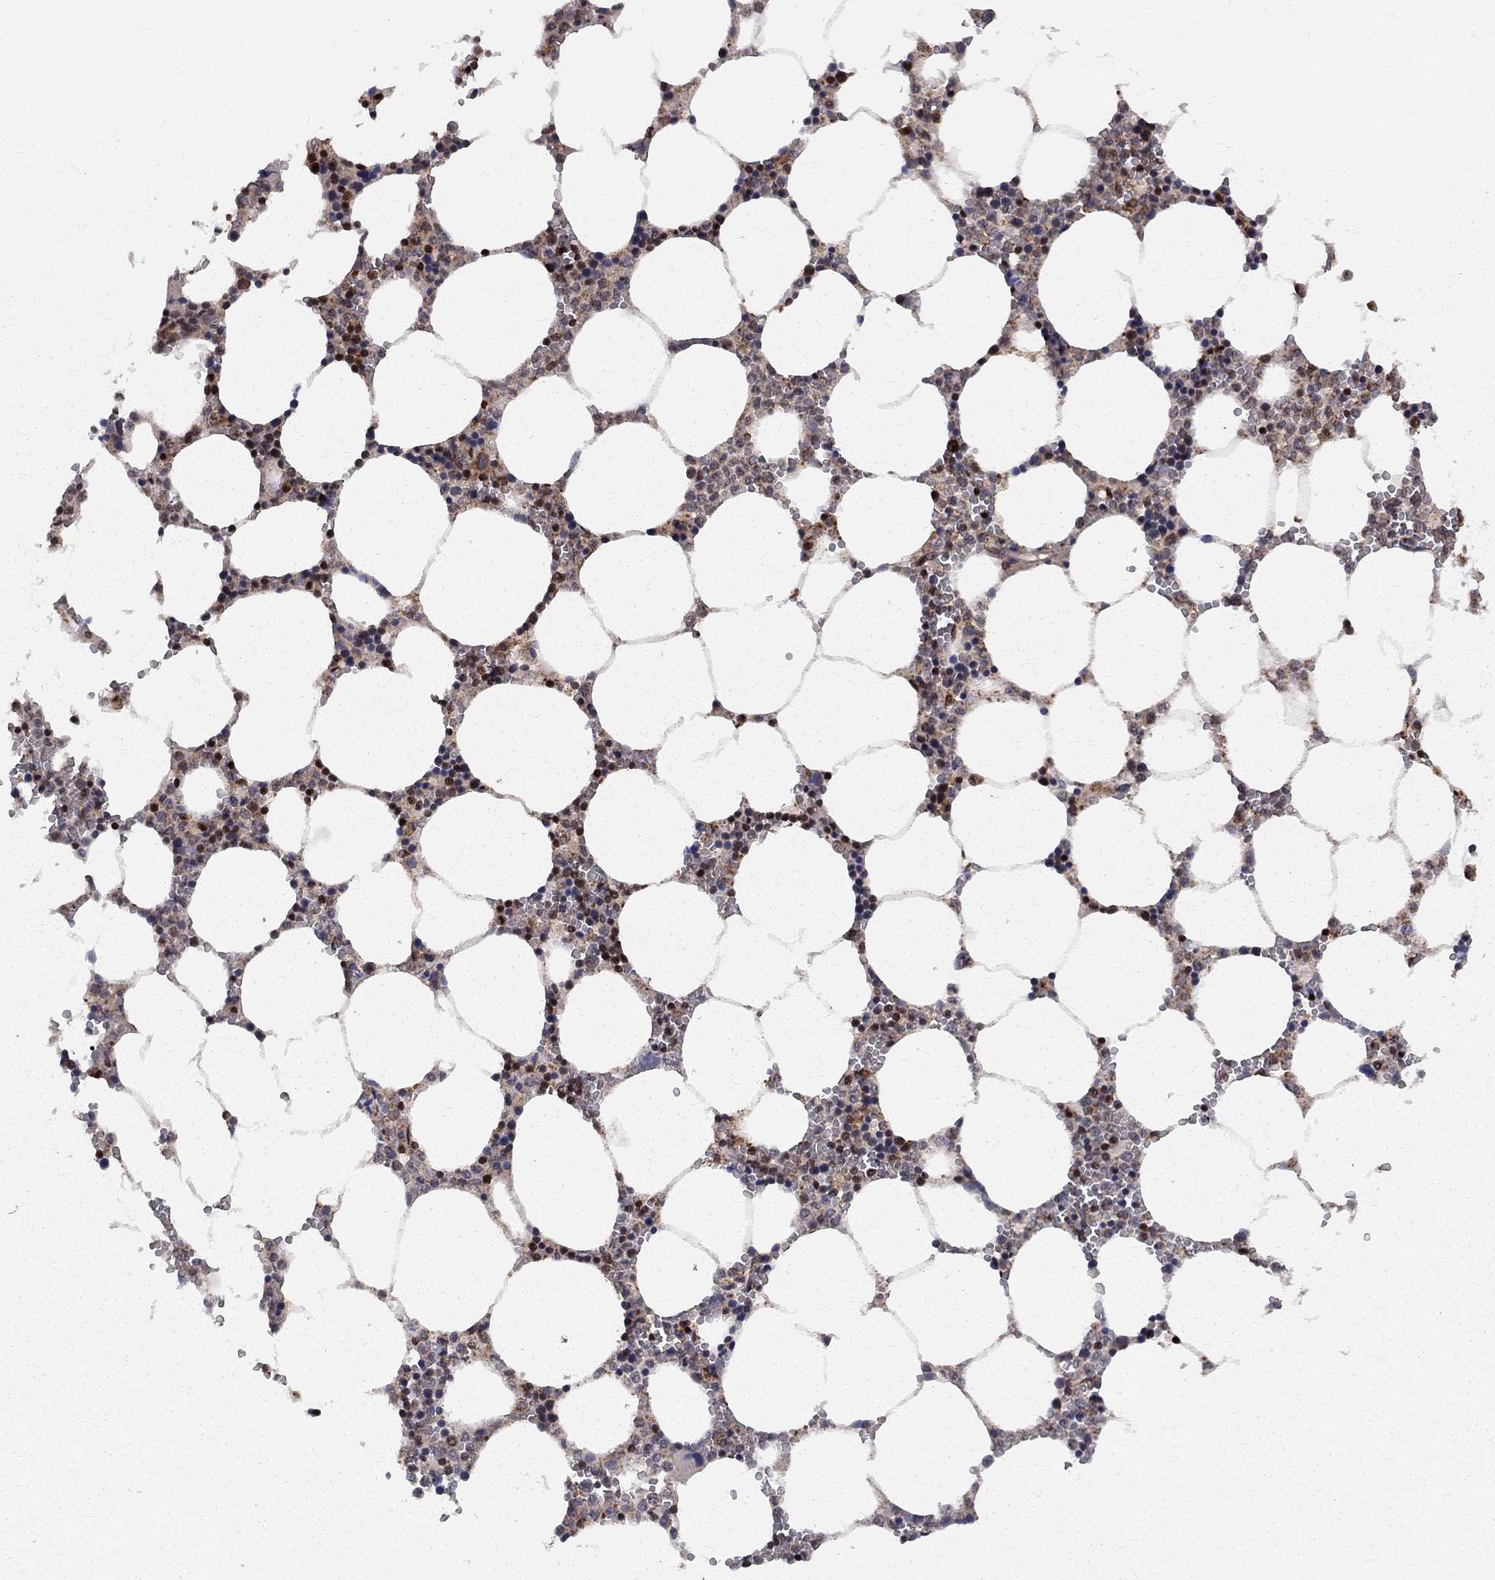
{"staining": {"intensity": "strong", "quantity": "25%-75%", "location": "nuclear"}, "tissue": "bone marrow", "cell_type": "Hematopoietic cells", "image_type": "normal", "snomed": [{"axis": "morphology", "description": "Normal tissue, NOS"}, {"axis": "topography", "description": "Bone marrow"}], "caption": "Strong nuclear expression is identified in about 25%-75% of hematopoietic cells in benign bone marrow.", "gene": "ELOB", "patient": {"sex": "female", "age": 64}}